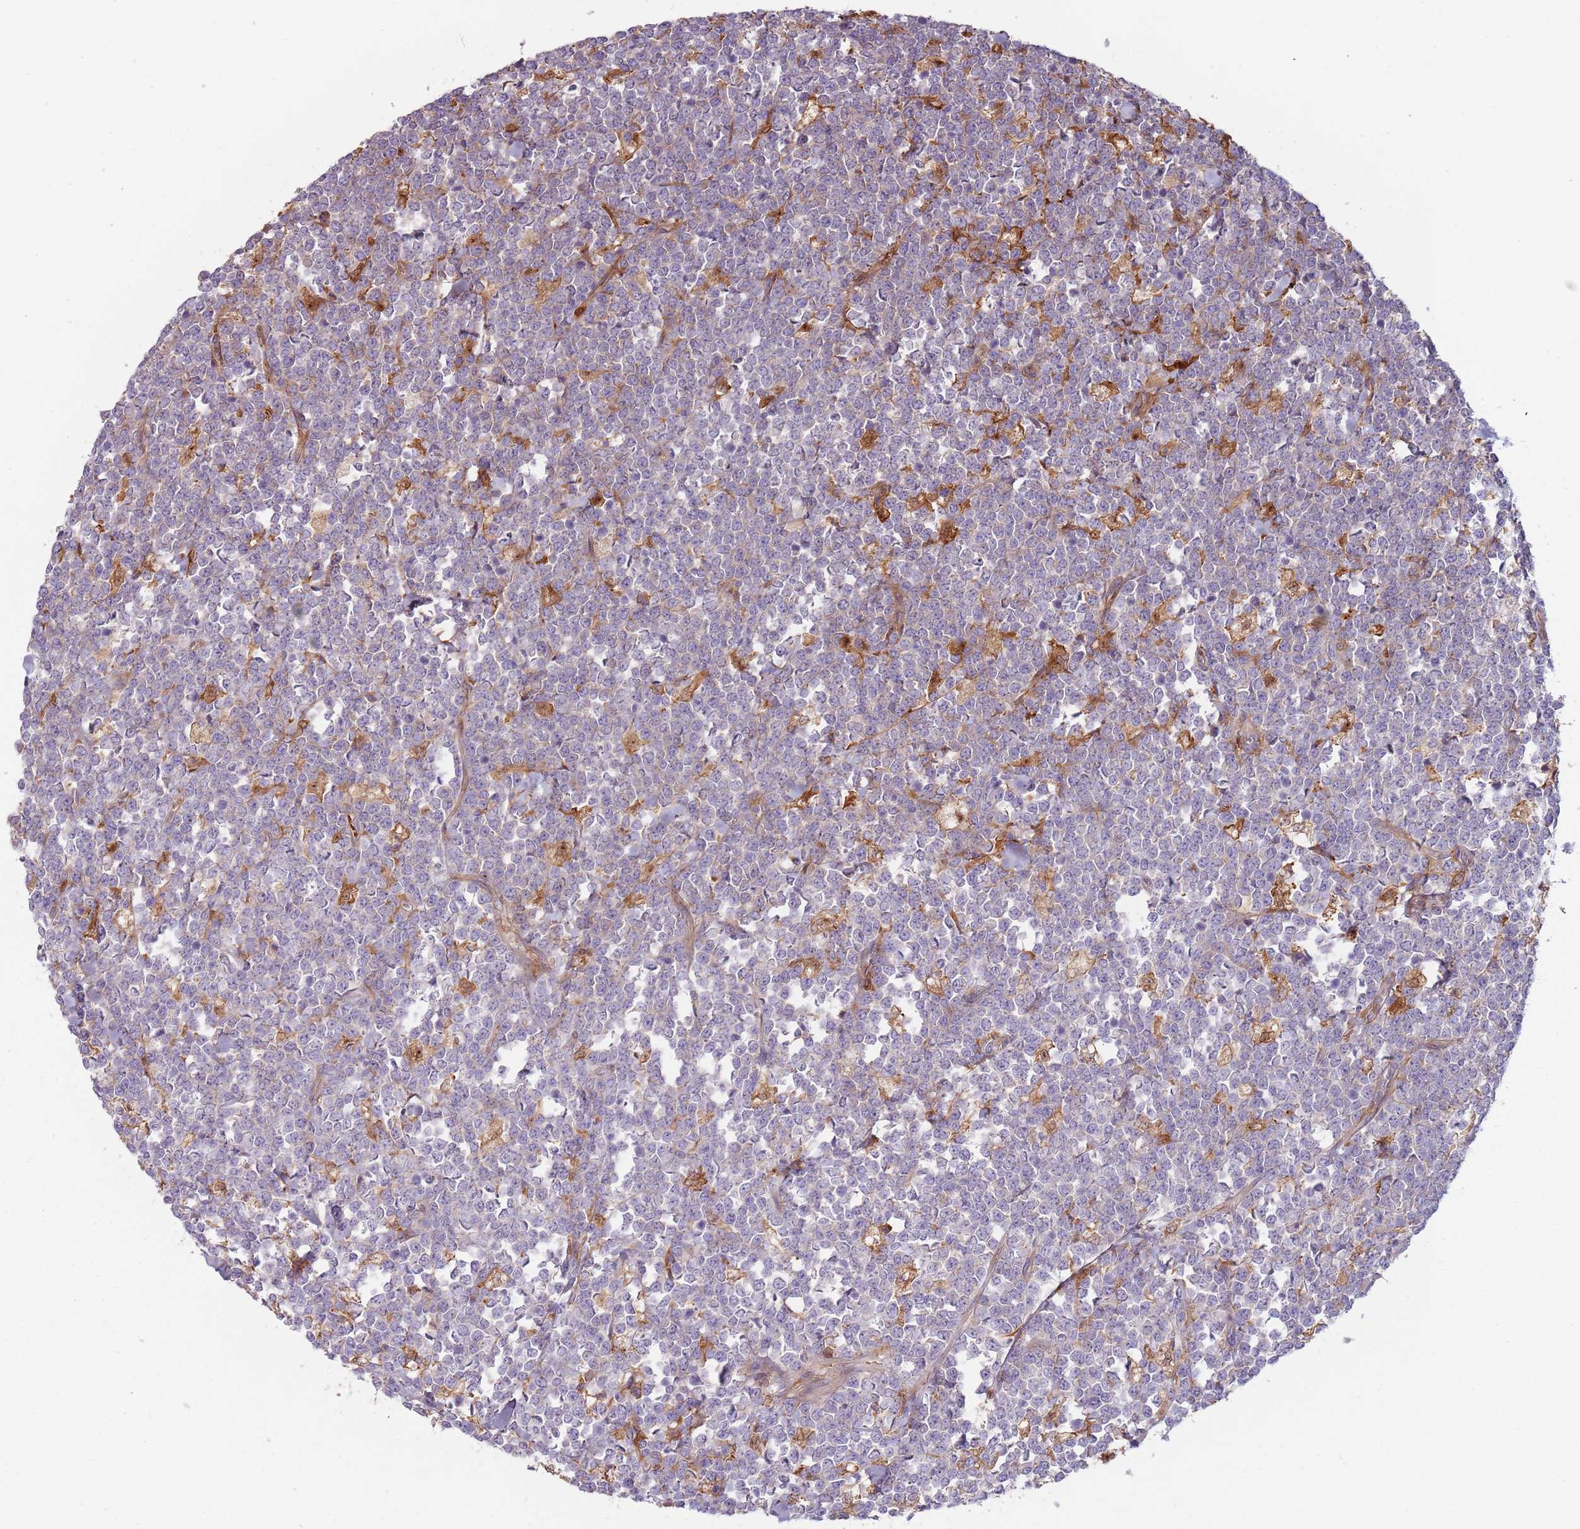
{"staining": {"intensity": "negative", "quantity": "none", "location": "none"}, "tissue": "lymphoma", "cell_type": "Tumor cells", "image_type": "cancer", "snomed": [{"axis": "morphology", "description": "Malignant lymphoma, non-Hodgkin's type, High grade"}, {"axis": "topography", "description": "Small intestine"}], "caption": "Tumor cells are negative for brown protein staining in malignant lymphoma, non-Hodgkin's type (high-grade). The staining was performed using DAB to visualize the protein expression in brown, while the nuclei were stained in blue with hematoxylin (Magnification: 20x).", "gene": "NADK", "patient": {"sex": "male", "age": 8}}